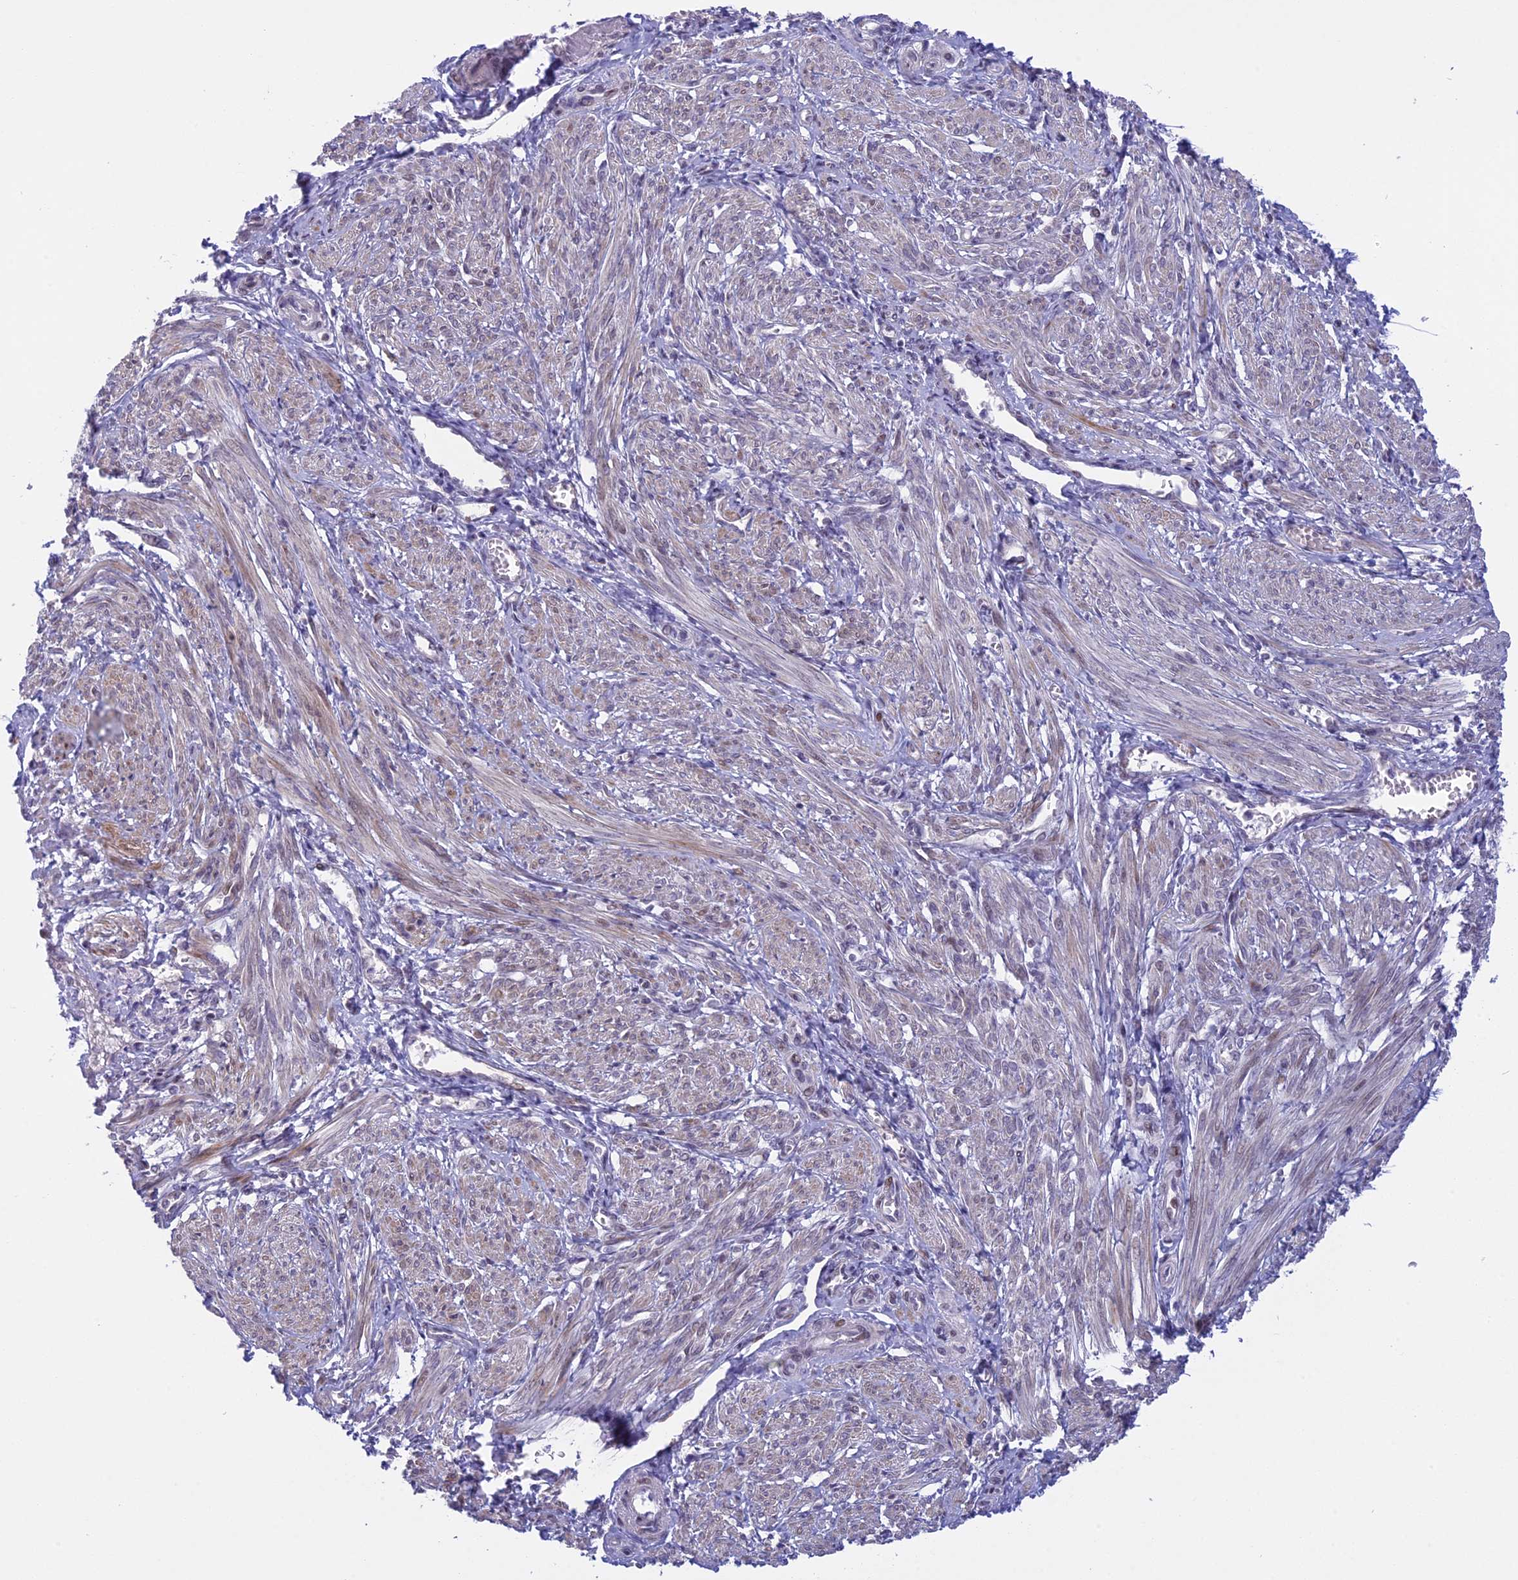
{"staining": {"intensity": "weak", "quantity": "25%-75%", "location": "cytoplasmic/membranous"}, "tissue": "smooth muscle", "cell_type": "Smooth muscle cells", "image_type": "normal", "snomed": [{"axis": "morphology", "description": "Normal tissue, NOS"}, {"axis": "topography", "description": "Smooth muscle"}], "caption": "Protein expression analysis of unremarkable smooth muscle displays weak cytoplasmic/membranous positivity in approximately 25%-75% of smooth muscle cells.", "gene": "CORO2A", "patient": {"sex": "female", "age": 39}}